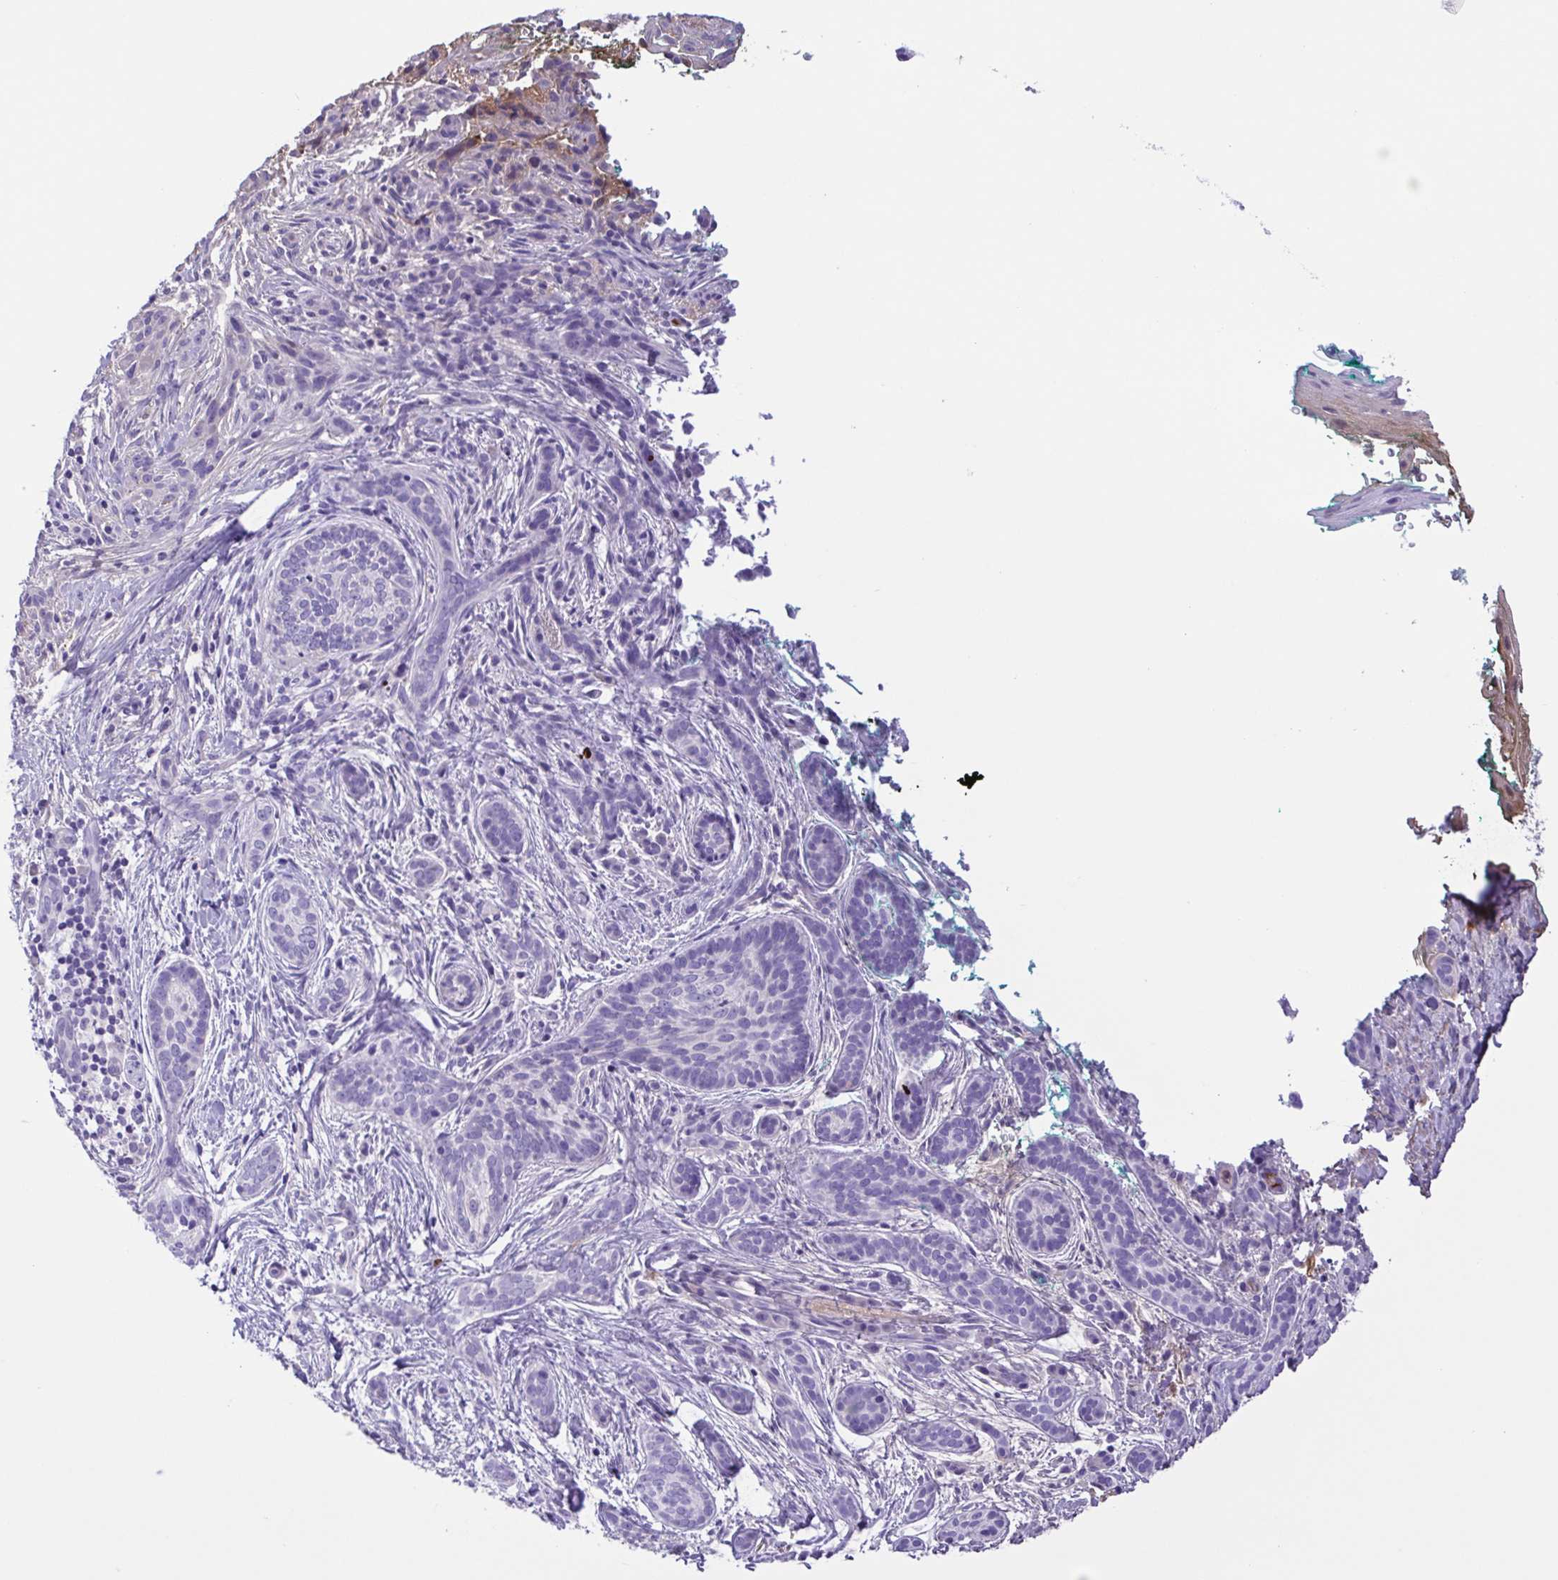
{"staining": {"intensity": "negative", "quantity": "none", "location": "none"}, "tissue": "skin cancer", "cell_type": "Tumor cells", "image_type": "cancer", "snomed": [{"axis": "morphology", "description": "Basal cell carcinoma"}, {"axis": "topography", "description": "Skin"}], "caption": "Protein analysis of skin basal cell carcinoma reveals no significant staining in tumor cells.", "gene": "IGFL1", "patient": {"sex": "male", "age": 63}}